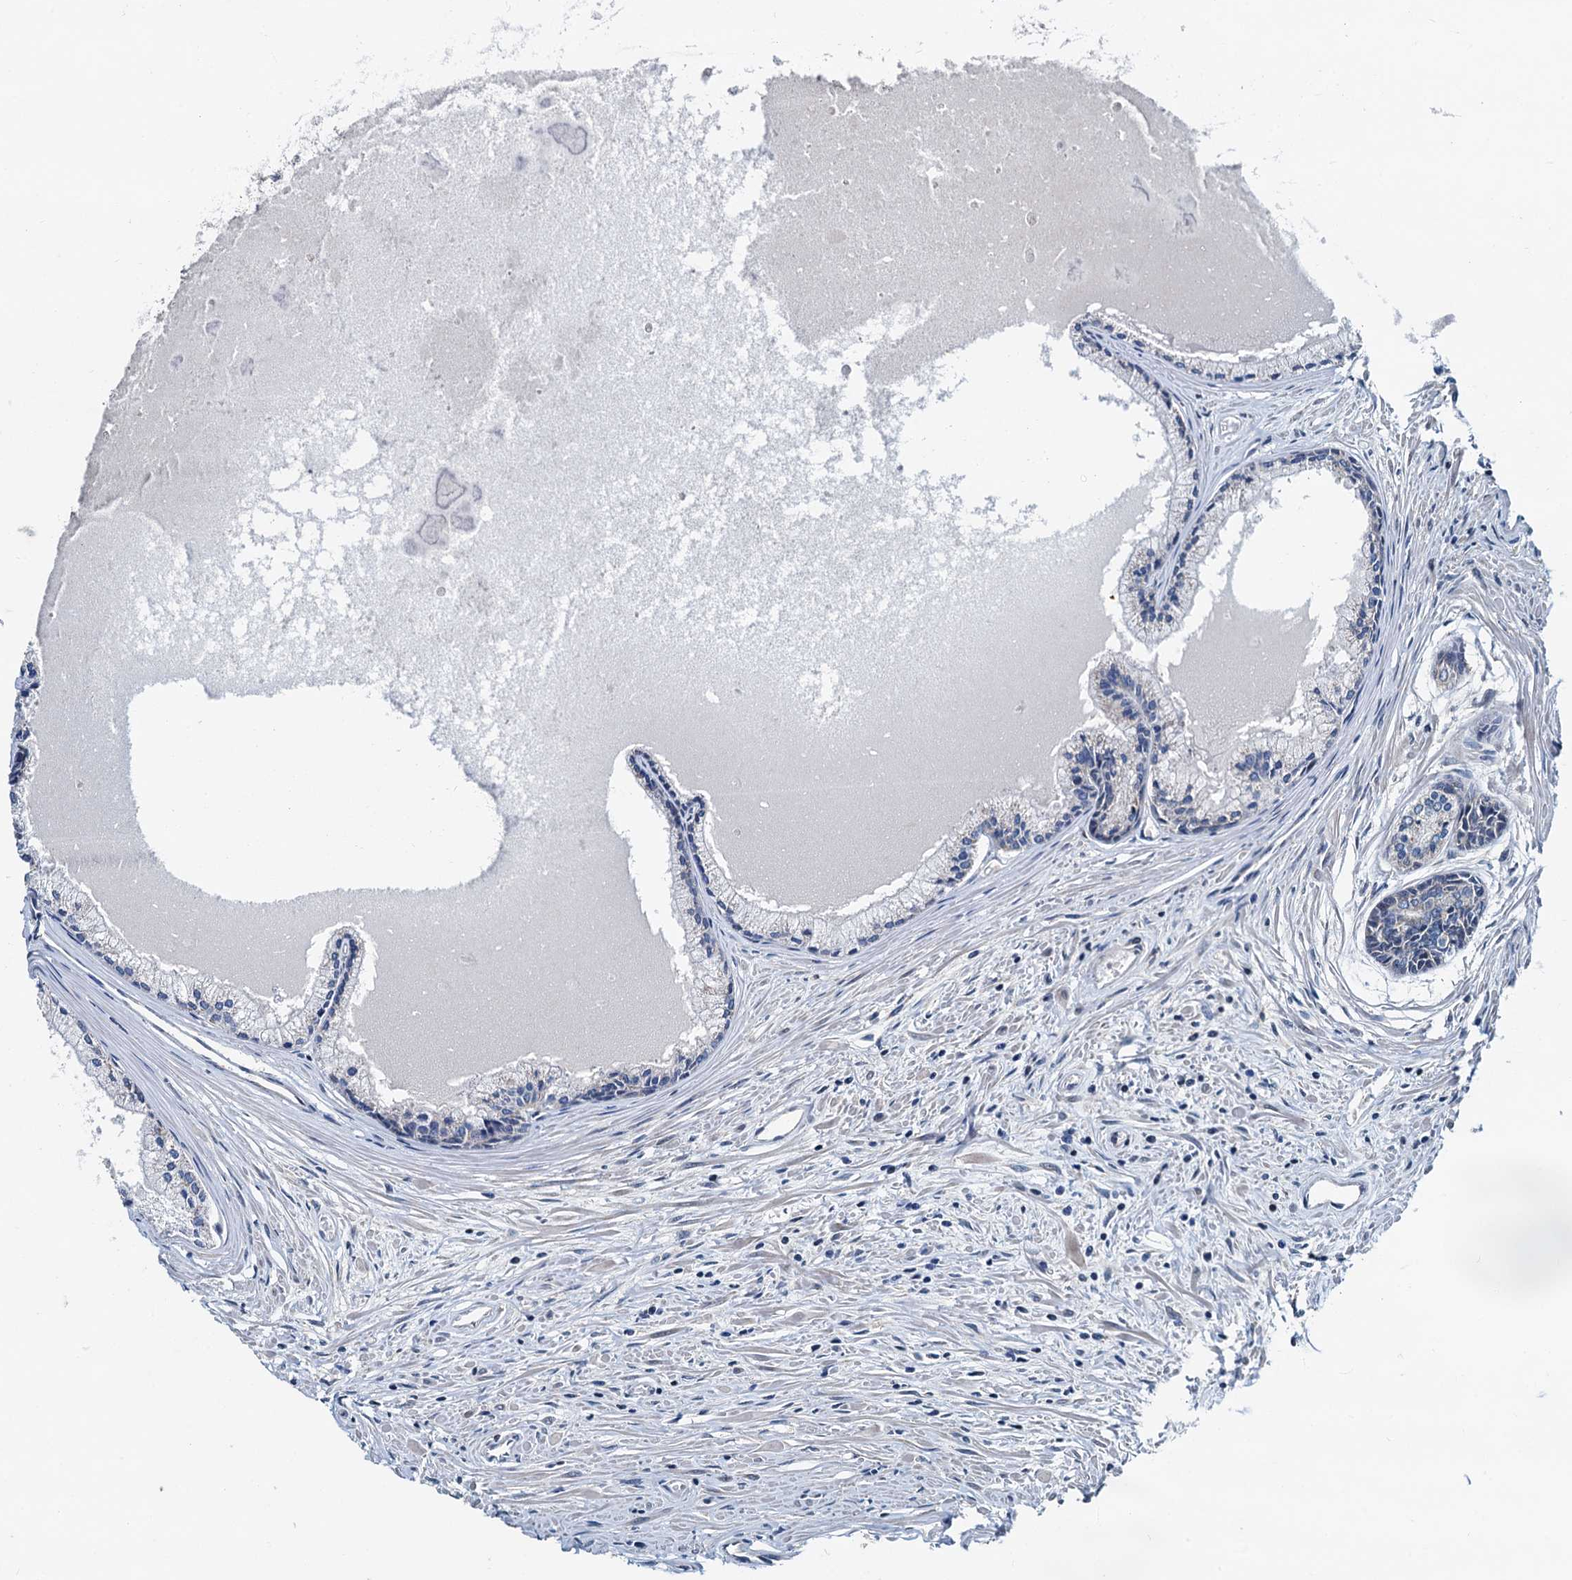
{"staining": {"intensity": "weak", "quantity": "<25%", "location": "cytoplasmic/membranous"}, "tissue": "prostate cancer", "cell_type": "Tumor cells", "image_type": "cancer", "snomed": [{"axis": "morphology", "description": "Adenocarcinoma, High grade"}, {"axis": "topography", "description": "Prostate"}], "caption": "Protein analysis of prostate cancer displays no significant expression in tumor cells. Nuclei are stained in blue.", "gene": "MCMBP", "patient": {"sex": "male", "age": 68}}